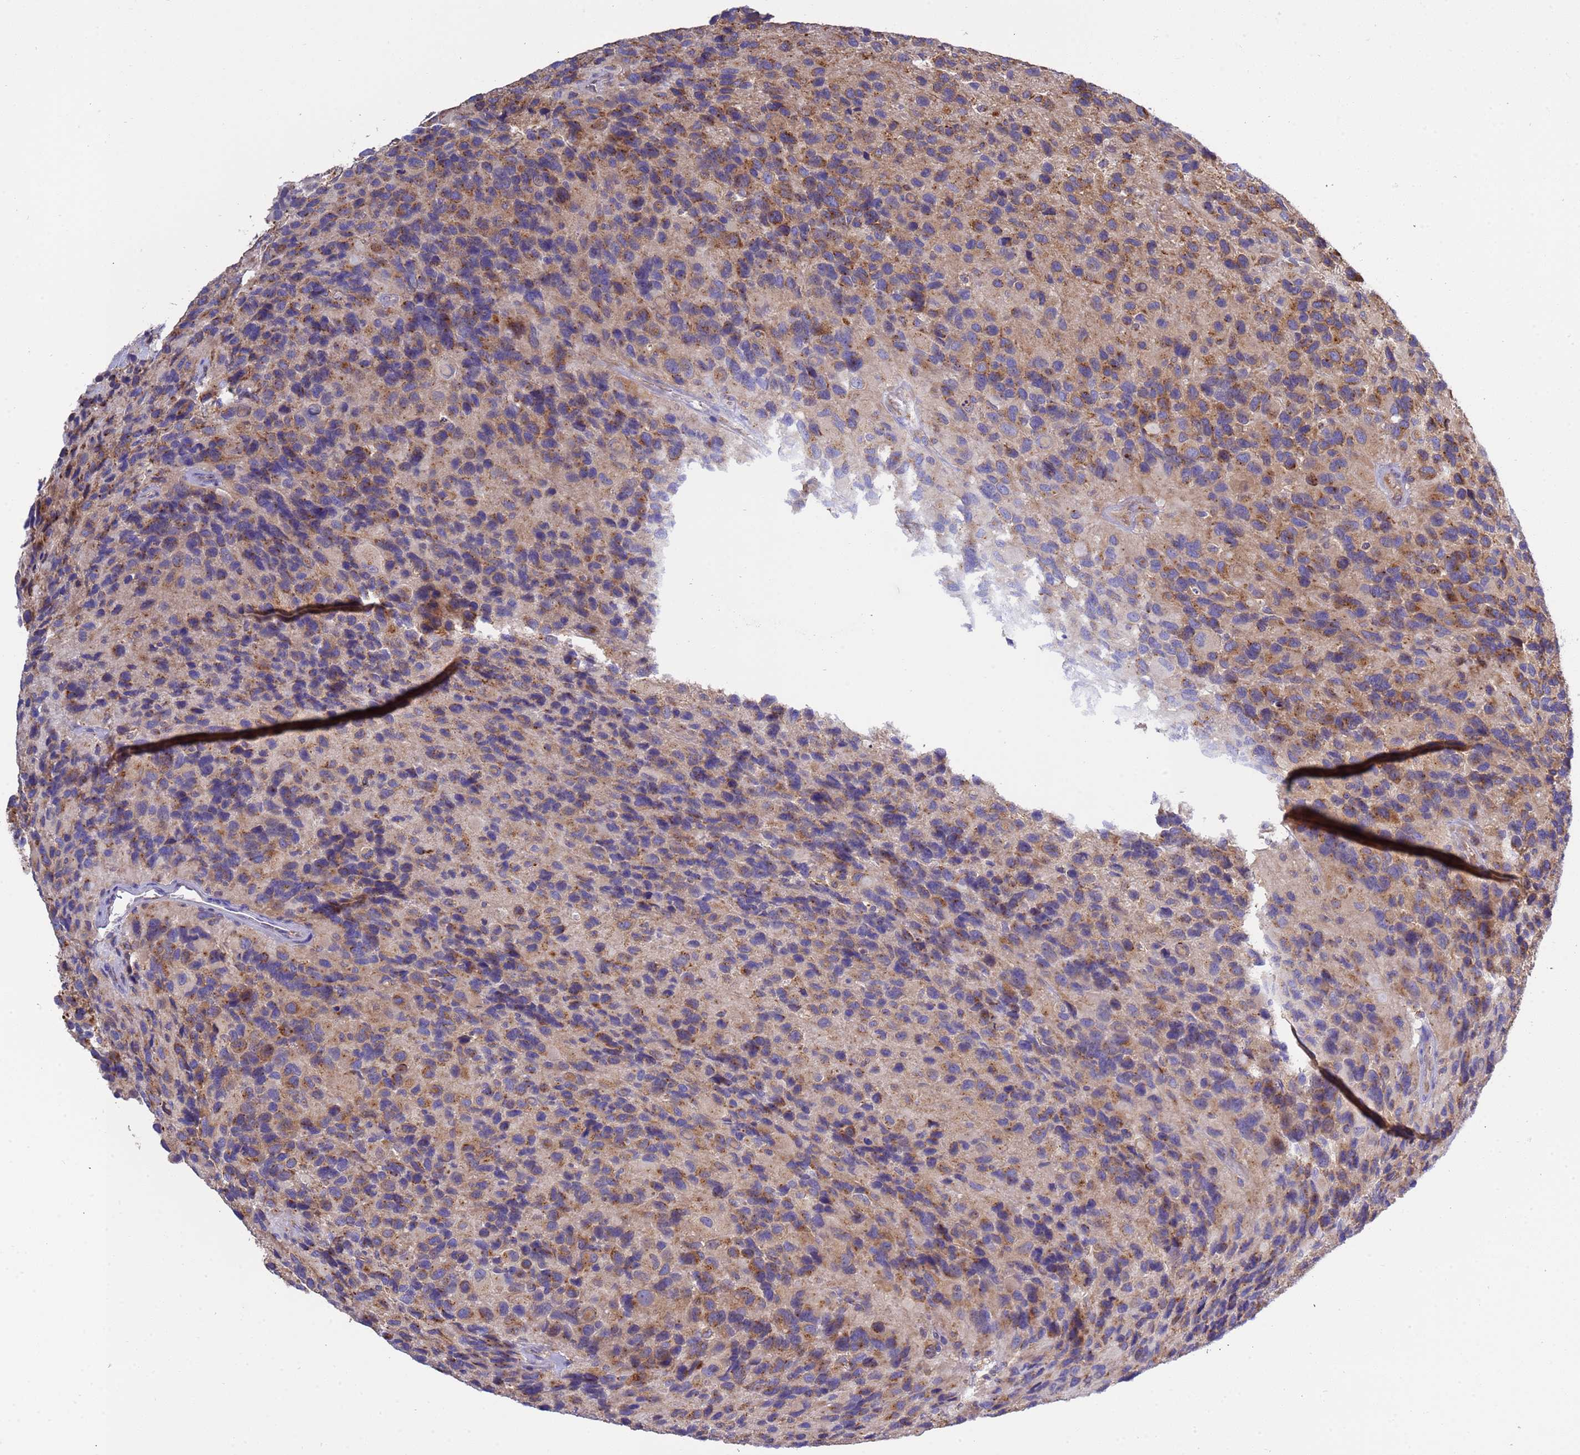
{"staining": {"intensity": "moderate", "quantity": "25%-75%", "location": "cytoplasmic/membranous"}, "tissue": "glioma", "cell_type": "Tumor cells", "image_type": "cancer", "snomed": [{"axis": "morphology", "description": "Glioma, malignant, High grade"}, {"axis": "topography", "description": "Brain"}], "caption": "Protein expression analysis of malignant glioma (high-grade) reveals moderate cytoplasmic/membranous expression in approximately 25%-75% of tumor cells.", "gene": "ANAPC1", "patient": {"sex": "male", "age": 77}}